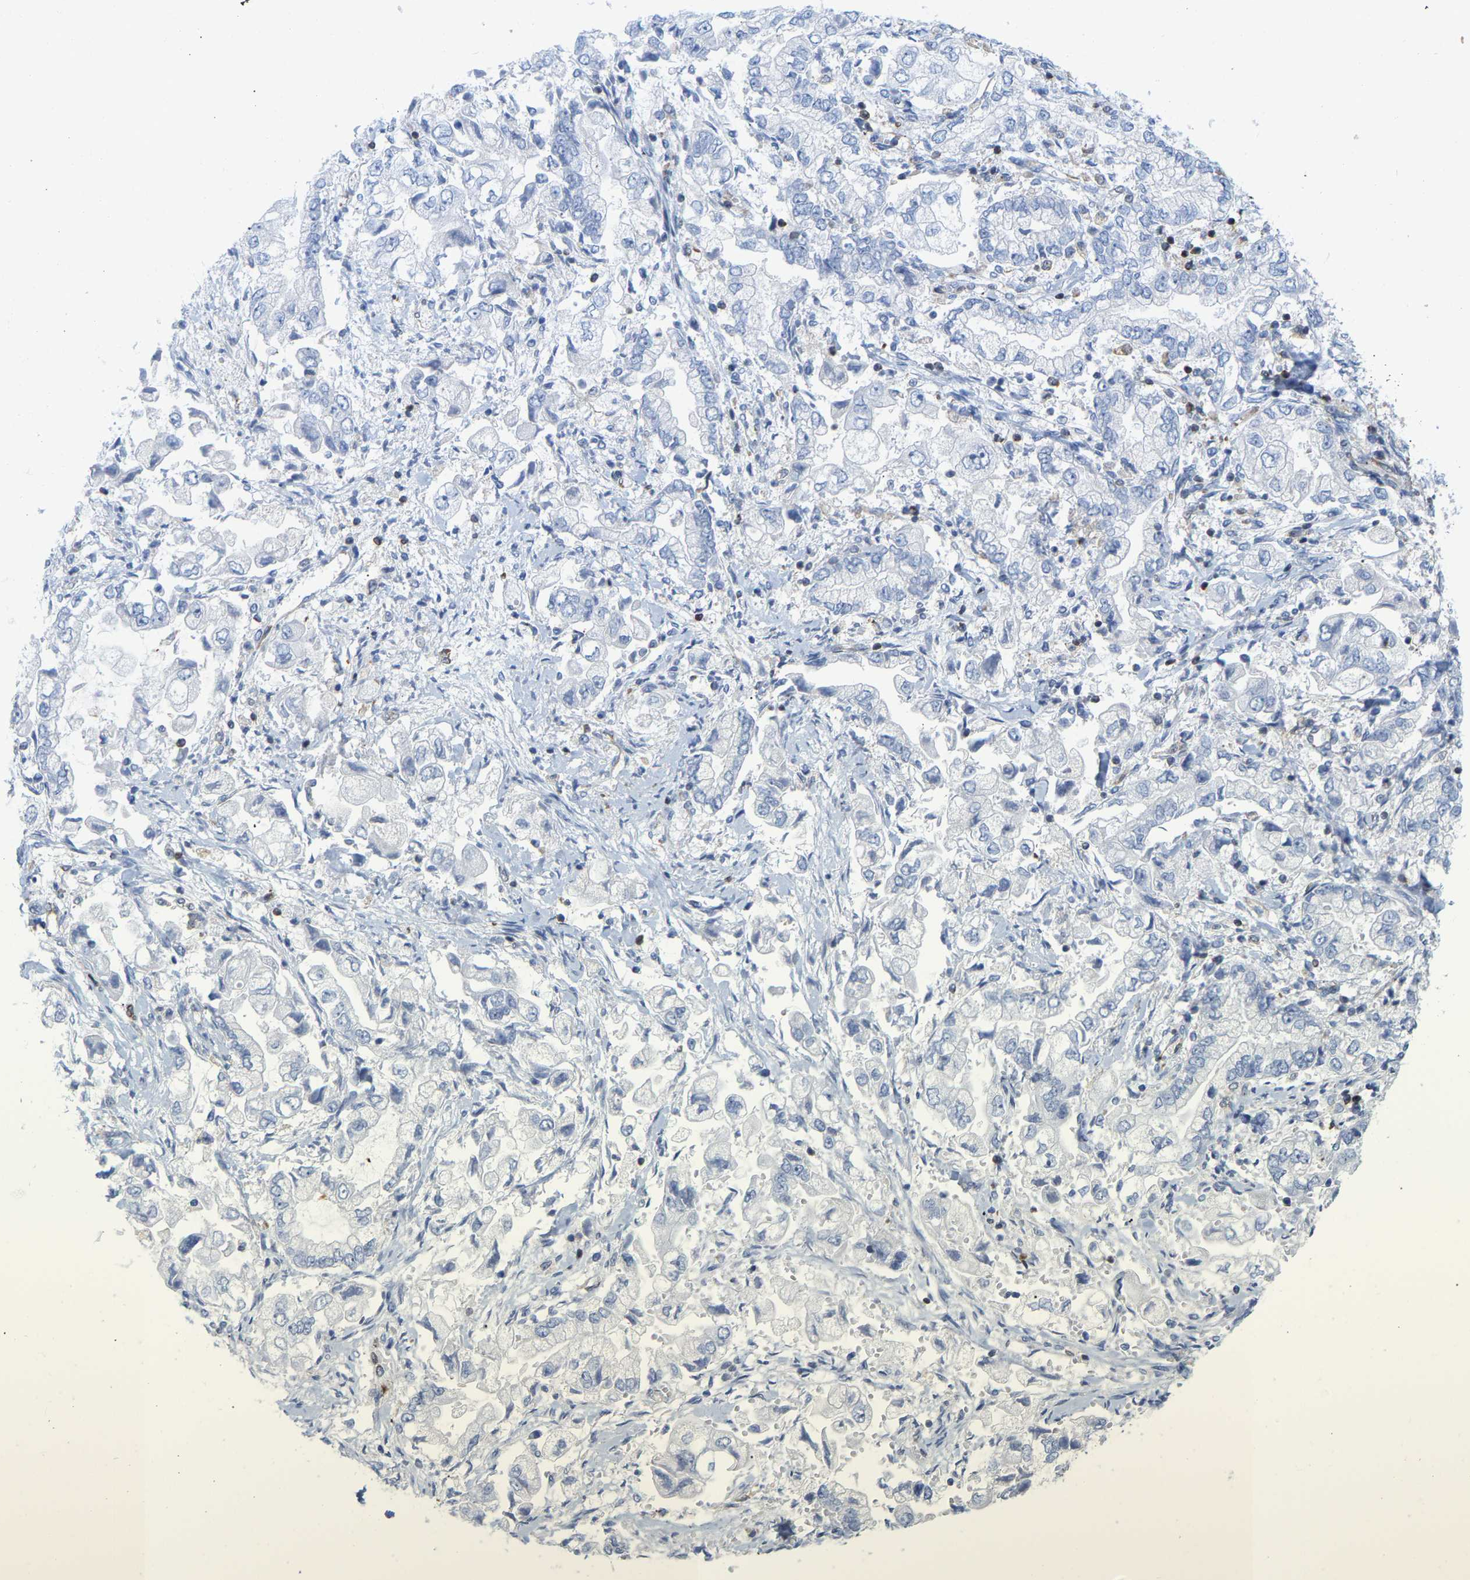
{"staining": {"intensity": "negative", "quantity": "none", "location": "none"}, "tissue": "stomach cancer", "cell_type": "Tumor cells", "image_type": "cancer", "snomed": [{"axis": "morphology", "description": "Normal tissue, NOS"}, {"axis": "morphology", "description": "Adenocarcinoma, NOS"}, {"axis": "topography", "description": "Stomach"}], "caption": "Tumor cells show no significant protein positivity in stomach cancer.", "gene": "GIMAP4", "patient": {"sex": "male", "age": 62}}